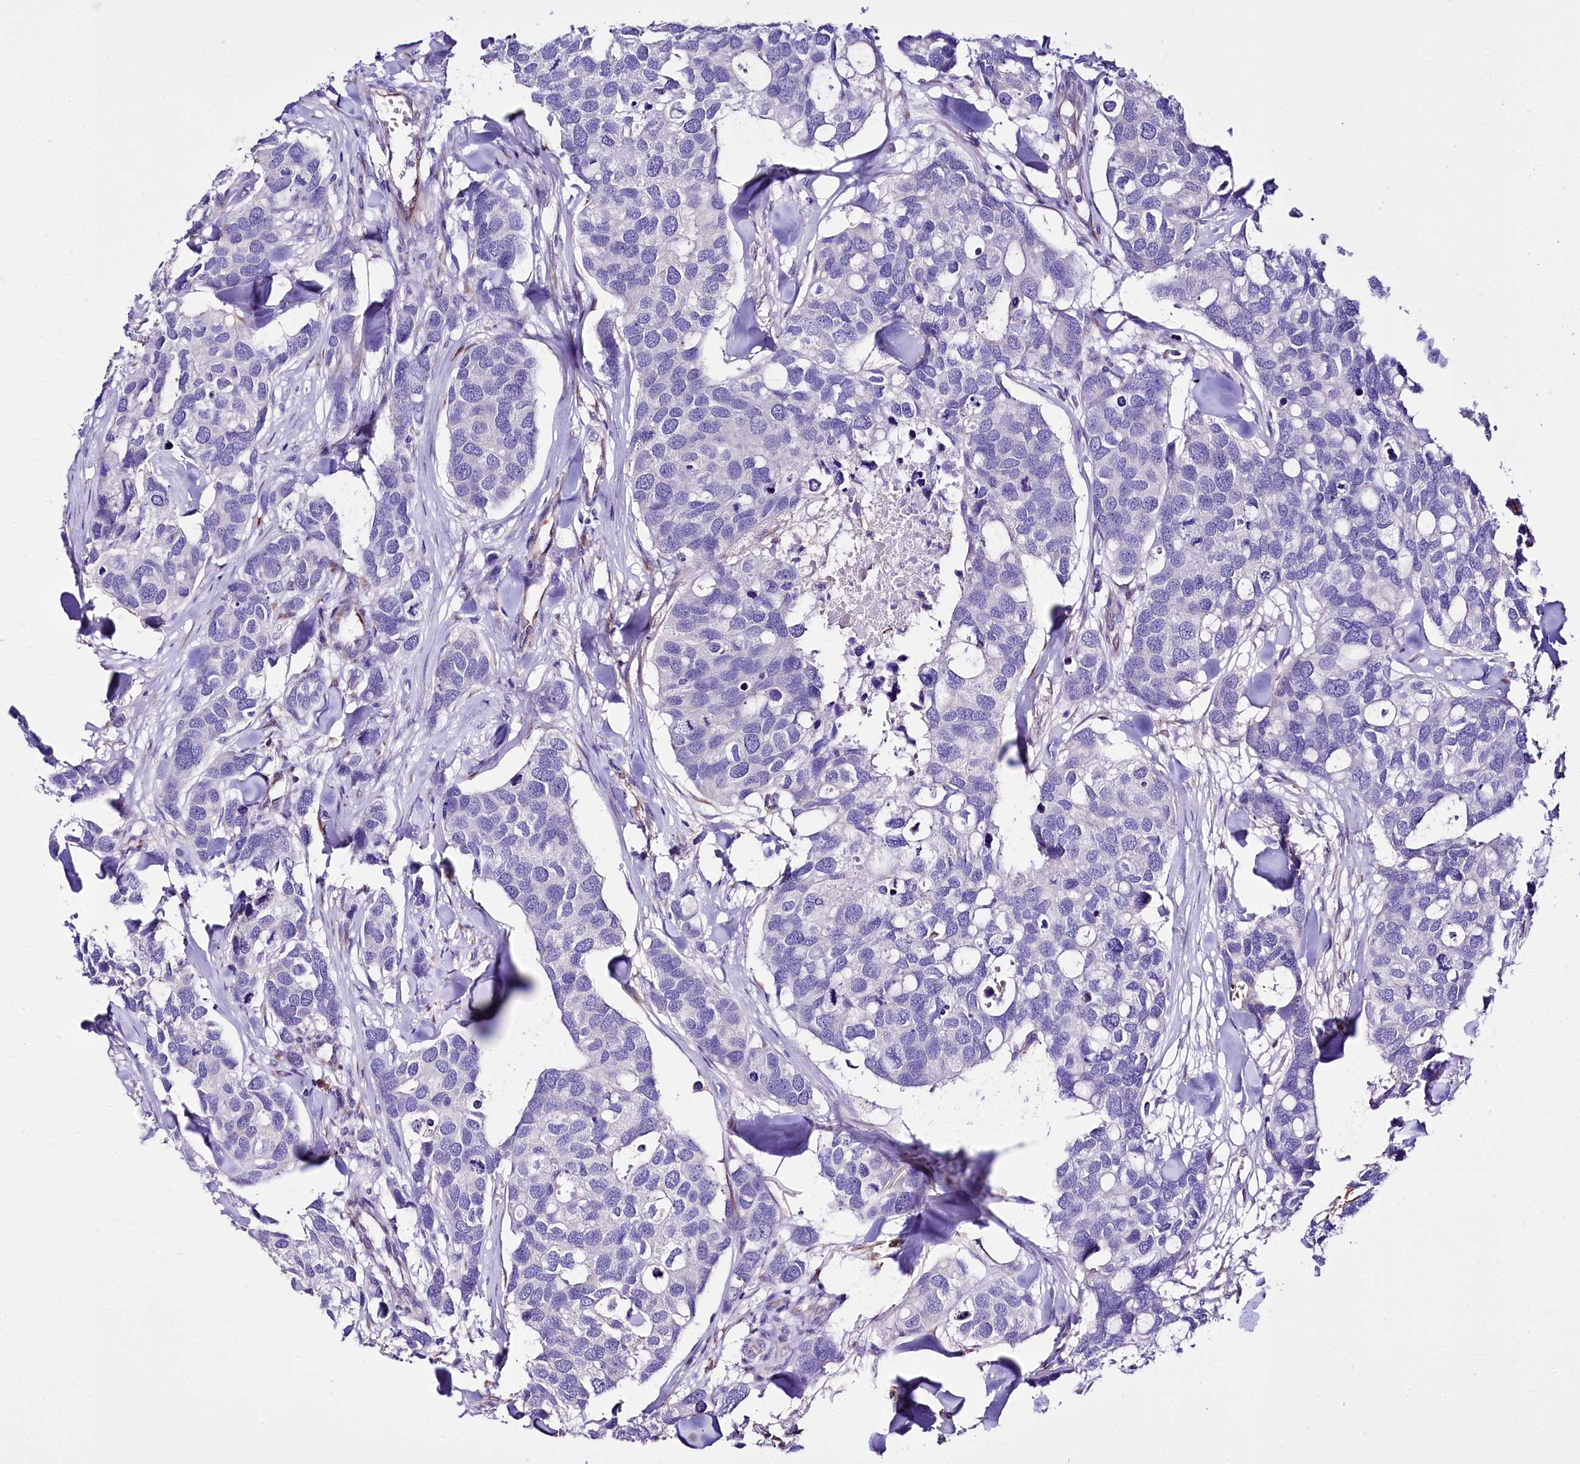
{"staining": {"intensity": "weak", "quantity": ">75%", "location": "cytoplasmic/membranous"}, "tissue": "breast cancer", "cell_type": "Tumor cells", "image_type": "cancer", "snomed": [{"axis": "morphology", "description": "Duct carcinoma"}, {"axis": "topography", "description": "Breast"}], "caption": "High-magnification brightfield microscopy of breast infiltrating ductal carcinoma stained with DAB (3,3'-diaminobenzidine) (brown) and counterstained with hematoxylin (blue). tumor cells exhibit weak cytoplasmic/membranous staining is seen in about>75% of cells.", "gene": "A2ML1", "patient": {"sex": "female", "age": 83}}